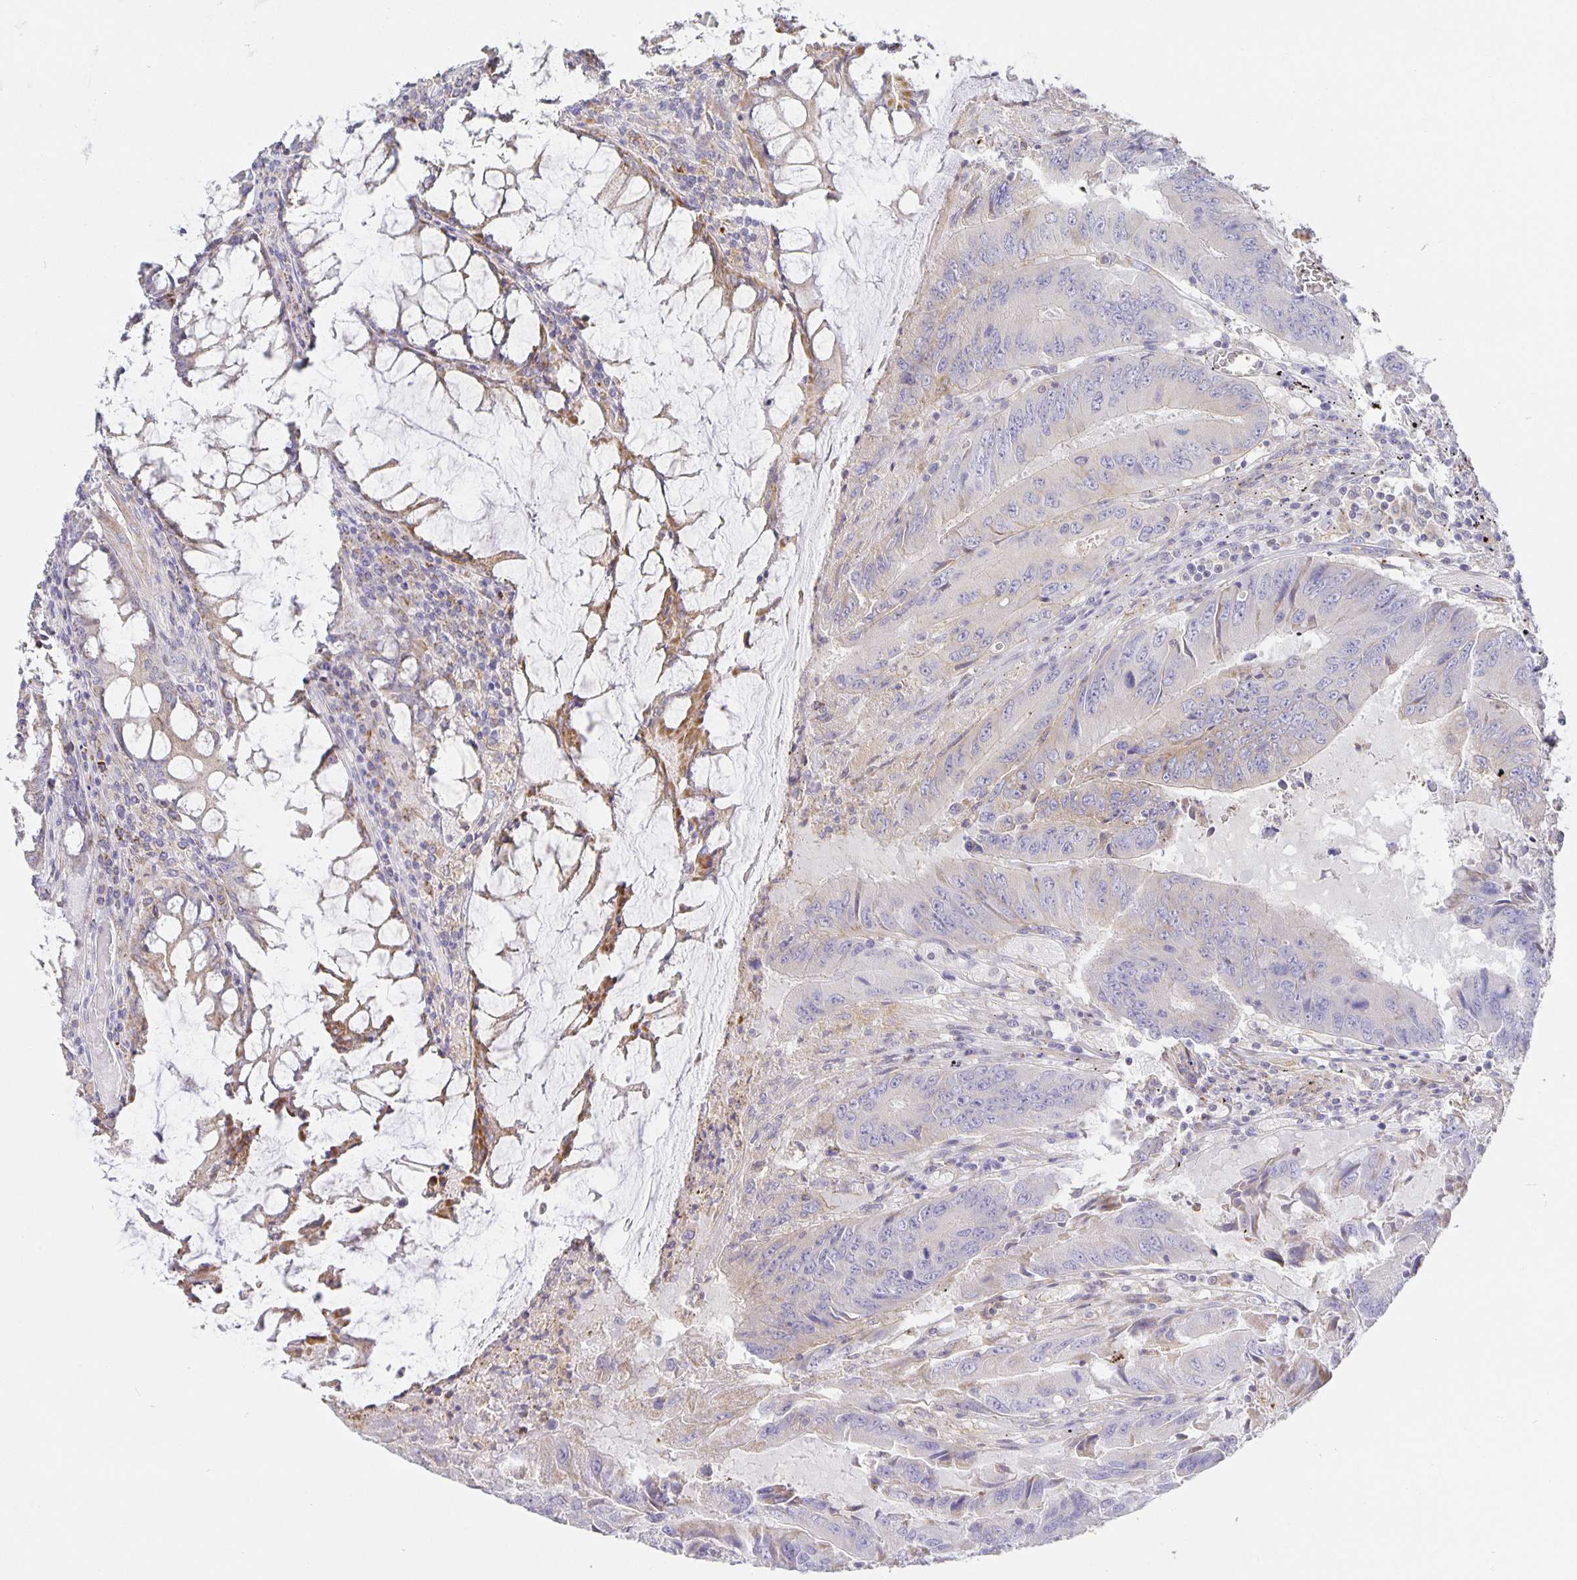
{"staining": {"intensity": "negative", "quantity": "none", "location": "none"}, "tissue": "colorectal cancer", "cell_type": "Tumor cells", "image_type": "cancer", "snomed": [{"axis": "morphology", "description": "Adenocarcinoma, NOS"}, {"axis": "topography", "description": "Colon"}], "caption": "IHC of colorectal cancer exhibits no staining in tumor cells.", "gene": "FLRT3", "patient": {"sex": "male", "age": 53}}